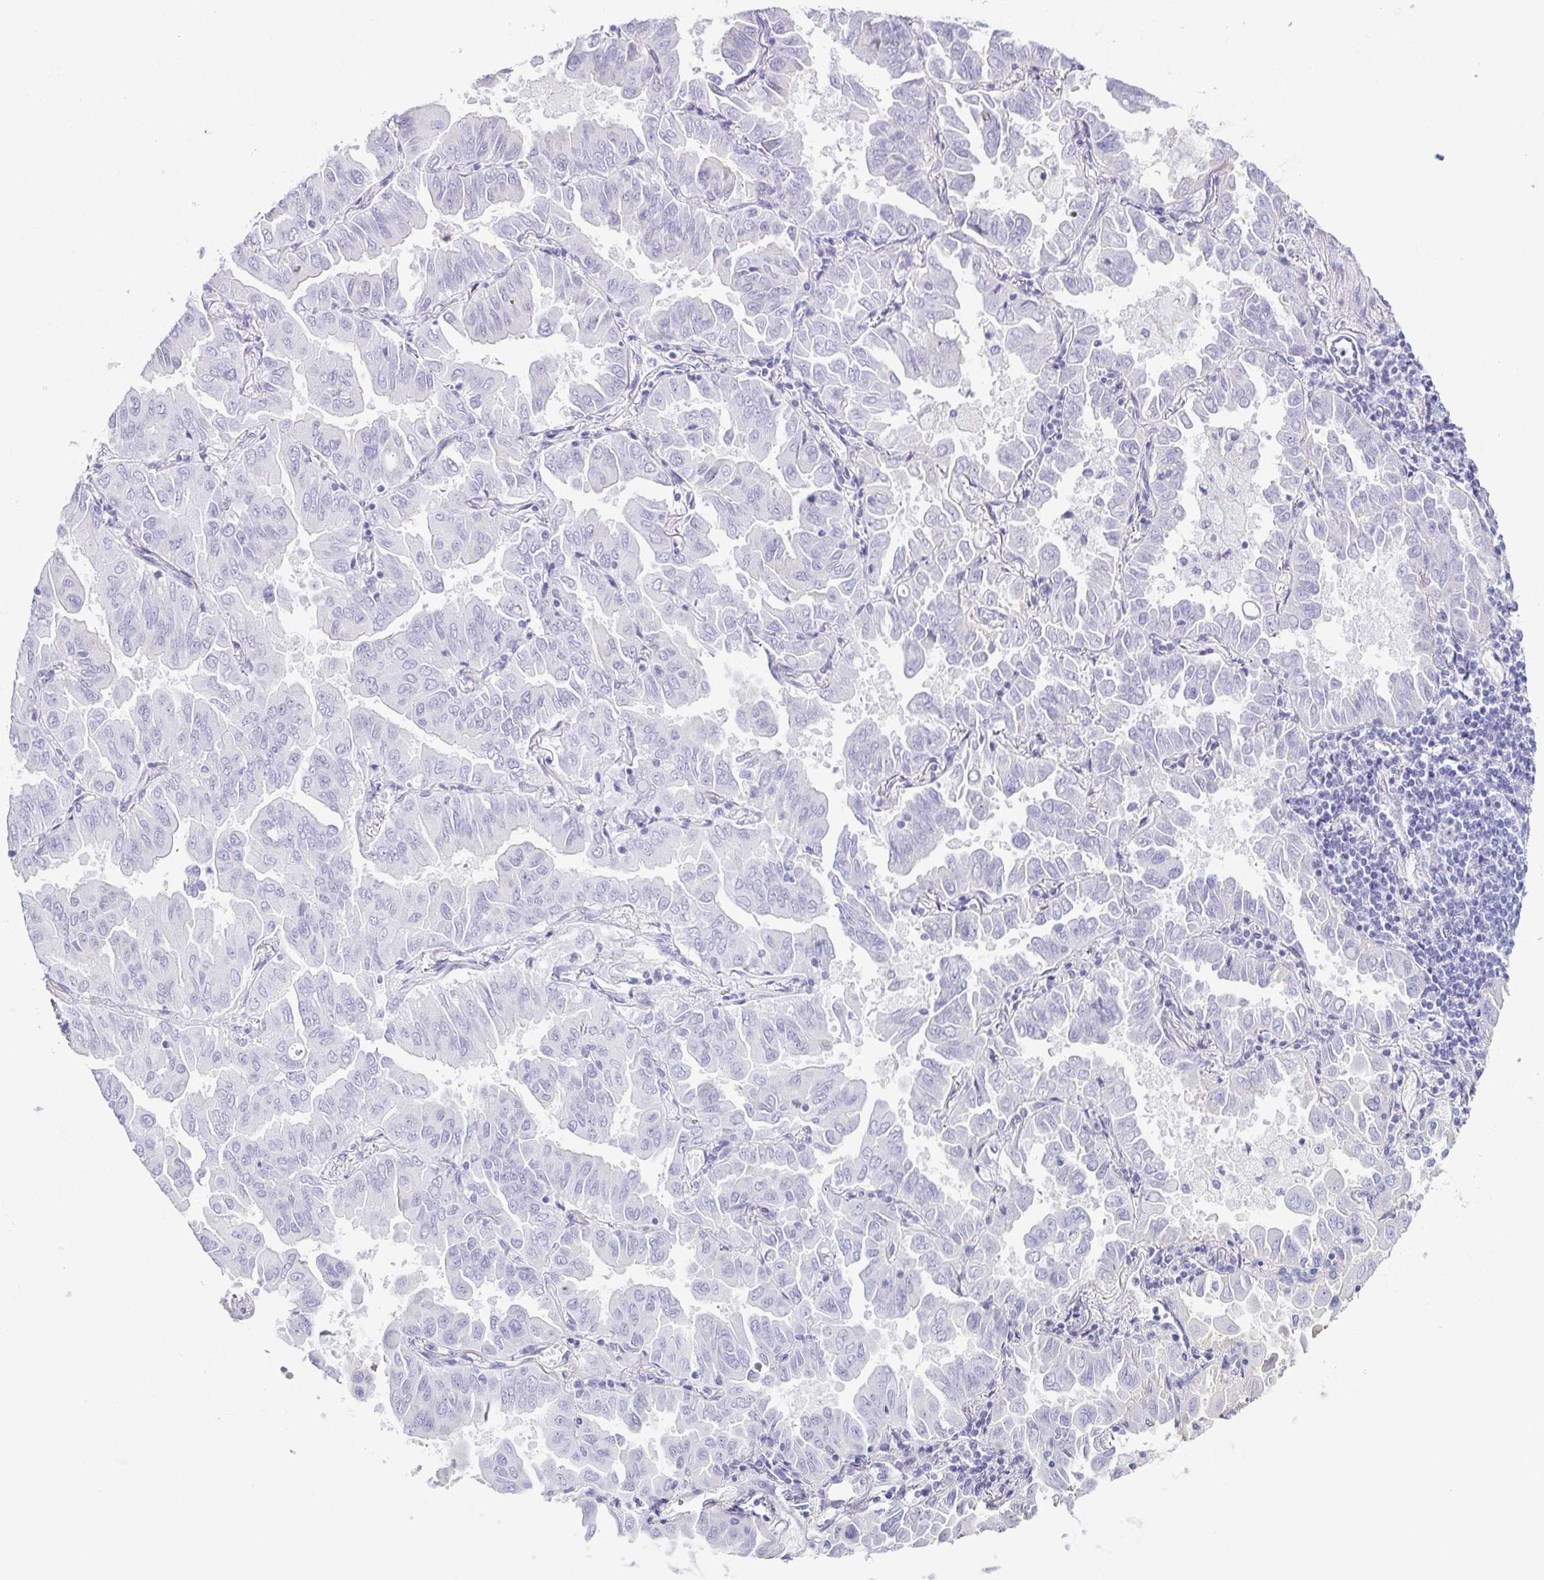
{"staining": {"intensity": "negative", "quantity": "none", "location": "none"}, "tissue": "lung cancer", "cell_type": "Tumor cells", "image_type": "cancer", "snomed": [{"axis": "morphology", "description": "Adenocarcinoma, NOS"}, {"axis": "topography", "description": "Lung"}], "caption": "Lung cancer stained for a protein using IHC shows no staining tumor cells.", "gene": "PRR4", "patient": {"sex": "male", "age": 64}}